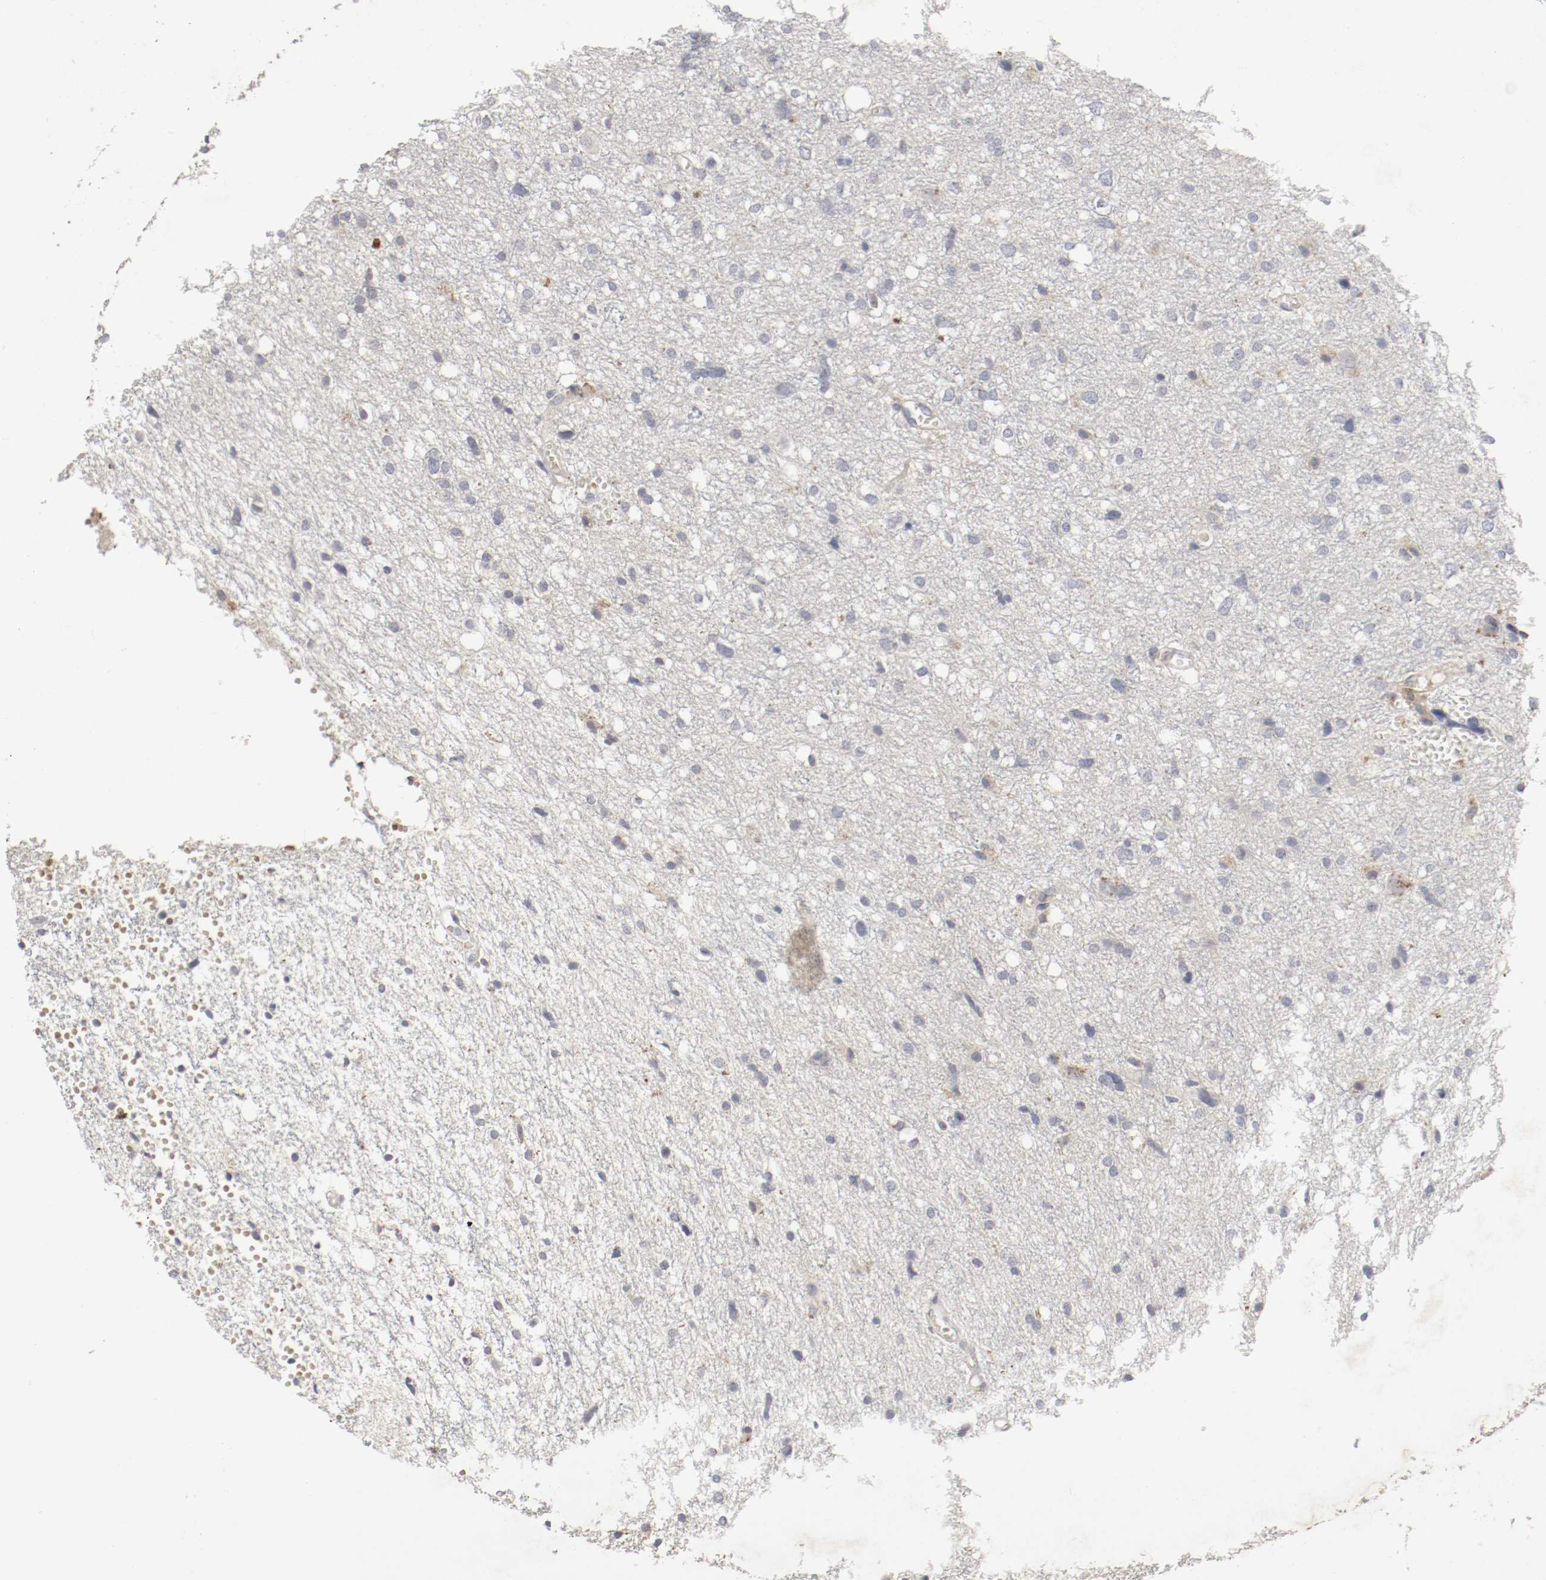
{"staining": {"intensity": "weak", "quantity": "25%-75%", "location": "cytoplasmic/membranous"}, "tissue": "glioma", "cell_type": "Tumor cells", "image_type": "cancer", "snomed": [{"axis": "morphology", "description": "Glioma, malignant, High grade"}, {"axis": "topography", "description": "Brain"}], "caption": "High-magnification brightfield microscopy of glioma stained with DAB (3,3'-diaminobenzidine) (brown) and counterstained with hematoxylin (blue). tumor cells exhibit weak cytoplasmic/membranous positivity is present in about25%-75% of cells.", "gene": "REN", "patient": {"sex": "female", "age": 59}}